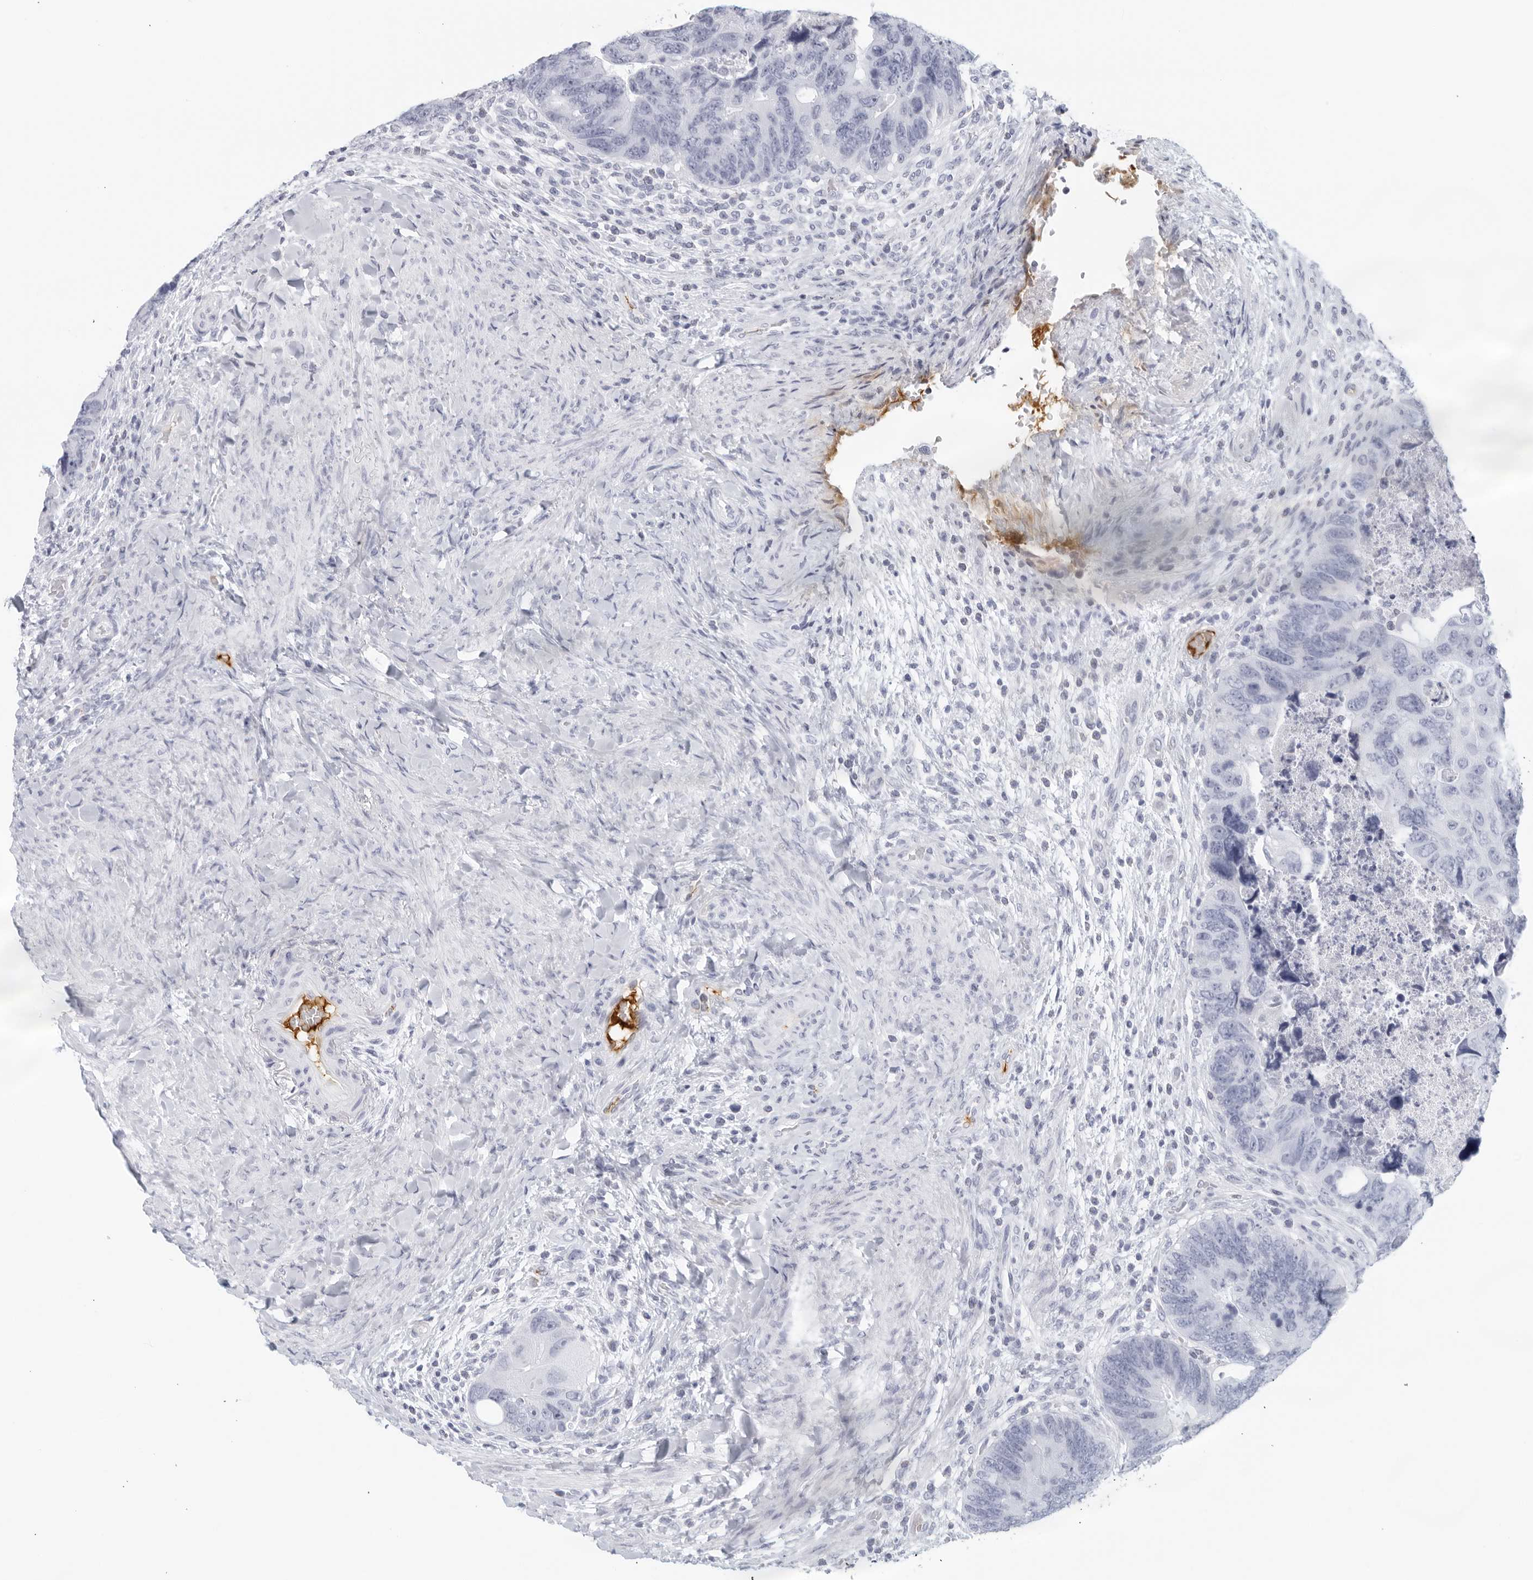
{"staining": {"intensity": "negative", "quantity": "none", "location": "none"}, "tissue": "colorectal cancer", "cell_type": "Tumor cells", "image_type": "cancer", "snomed": [{"axis": "morphology", "description": "Adenocarcinoma, NOS"}, {"axis": "topography", "description": "Rectum"}], "caption": "Tumor cells are negative for brown protein staining in colorectal cancer.", "gene": "FGG", "patient": {"sex": "male", "age": 59}}